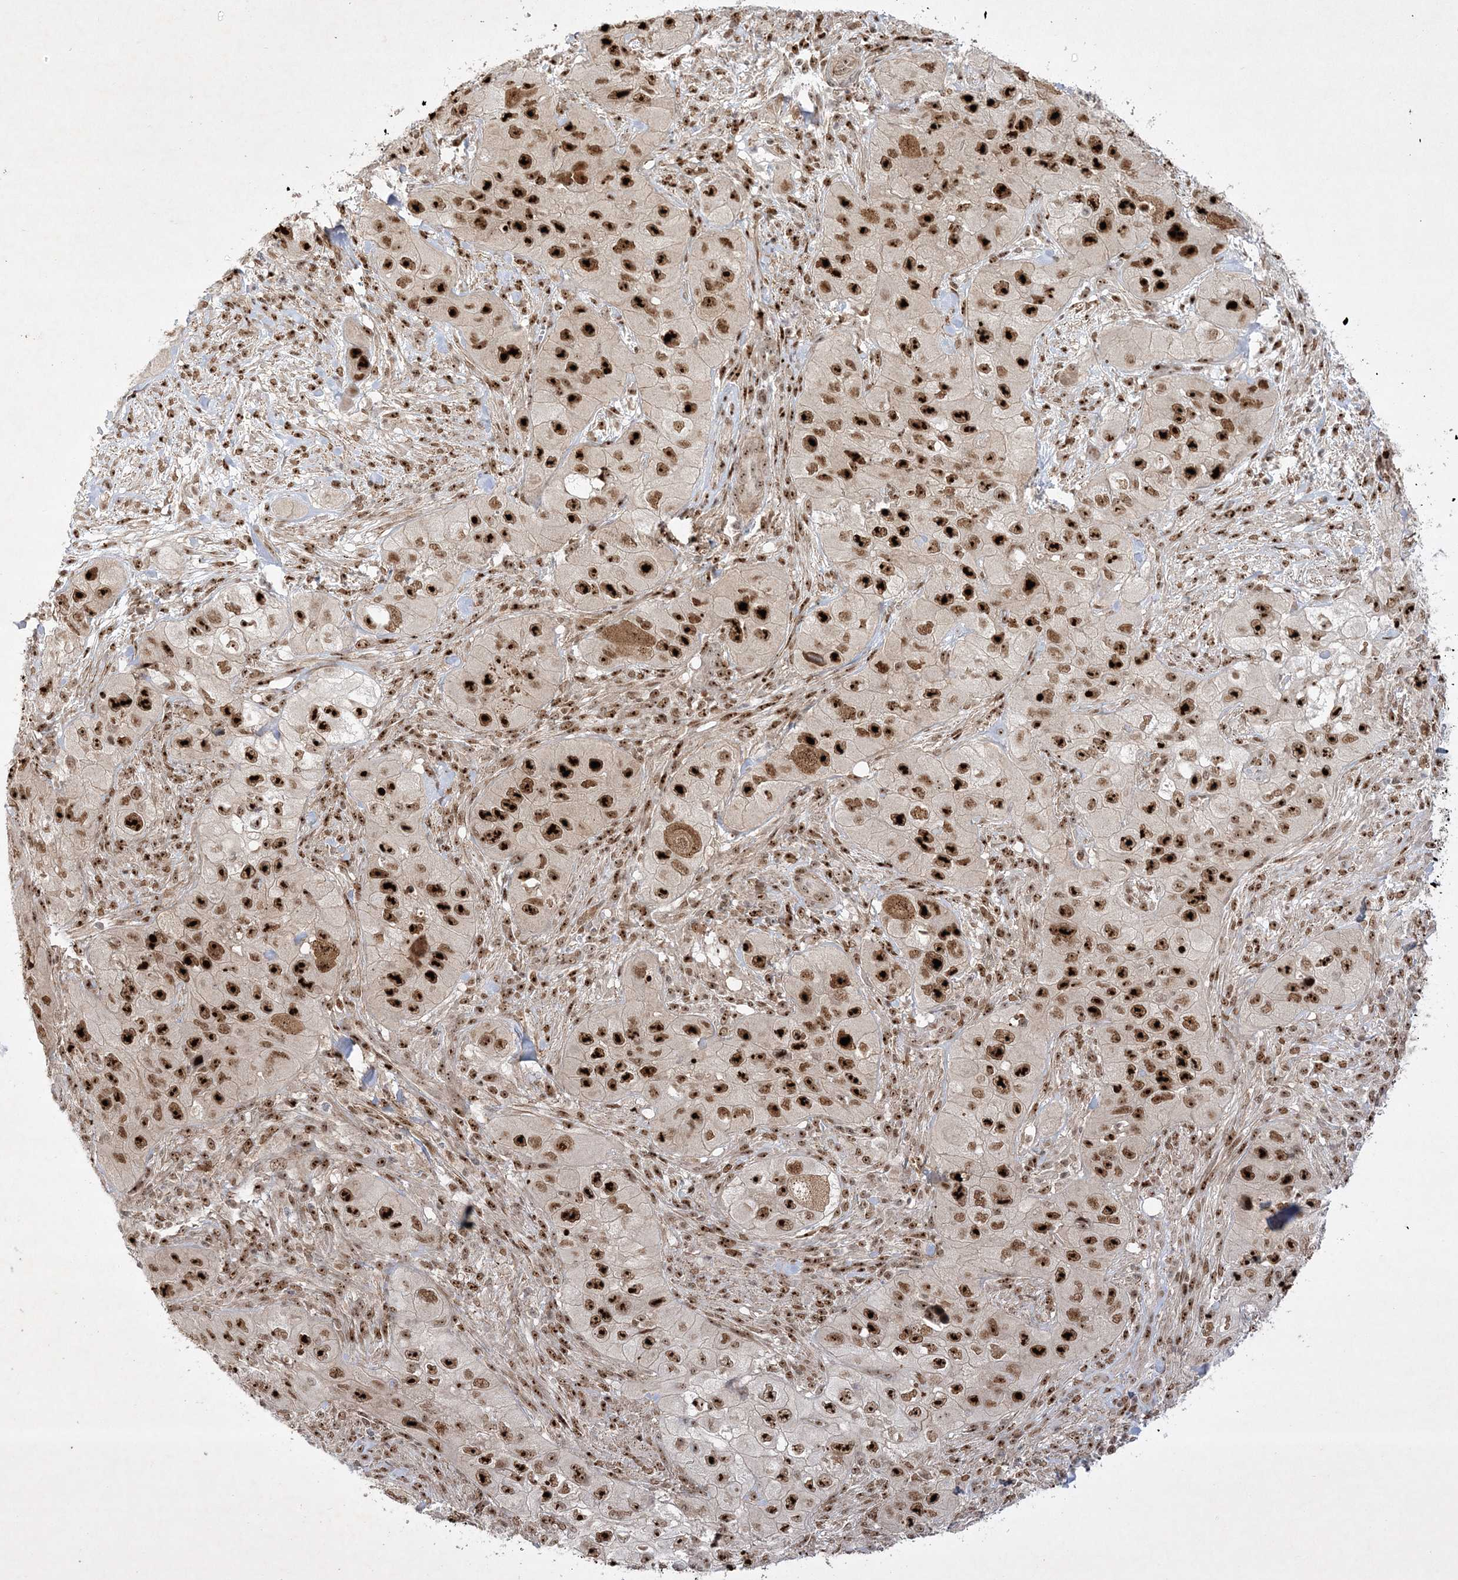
{"staining": {"intensity": "strong", "quantity": ">75%", "location": "nuclear"}, "tissue": "skin cancer", "cell_type": "Tumor cells", "image_type": "cancer", "snomed": [{"axis": "morphology", "description": "Squamous cell carcinoma, NOS"}, {"axis": "topography", "description": "Skin"}, {"axis": "topography", "description": "Subcutis"}], "caption": "Tumor cells show high levels of strong nuclear expression in approximately >75% of cells in skin squamous cell carcinoma.", "gene": "NPM3", "patient": {"sex": "male", "age": 73}}